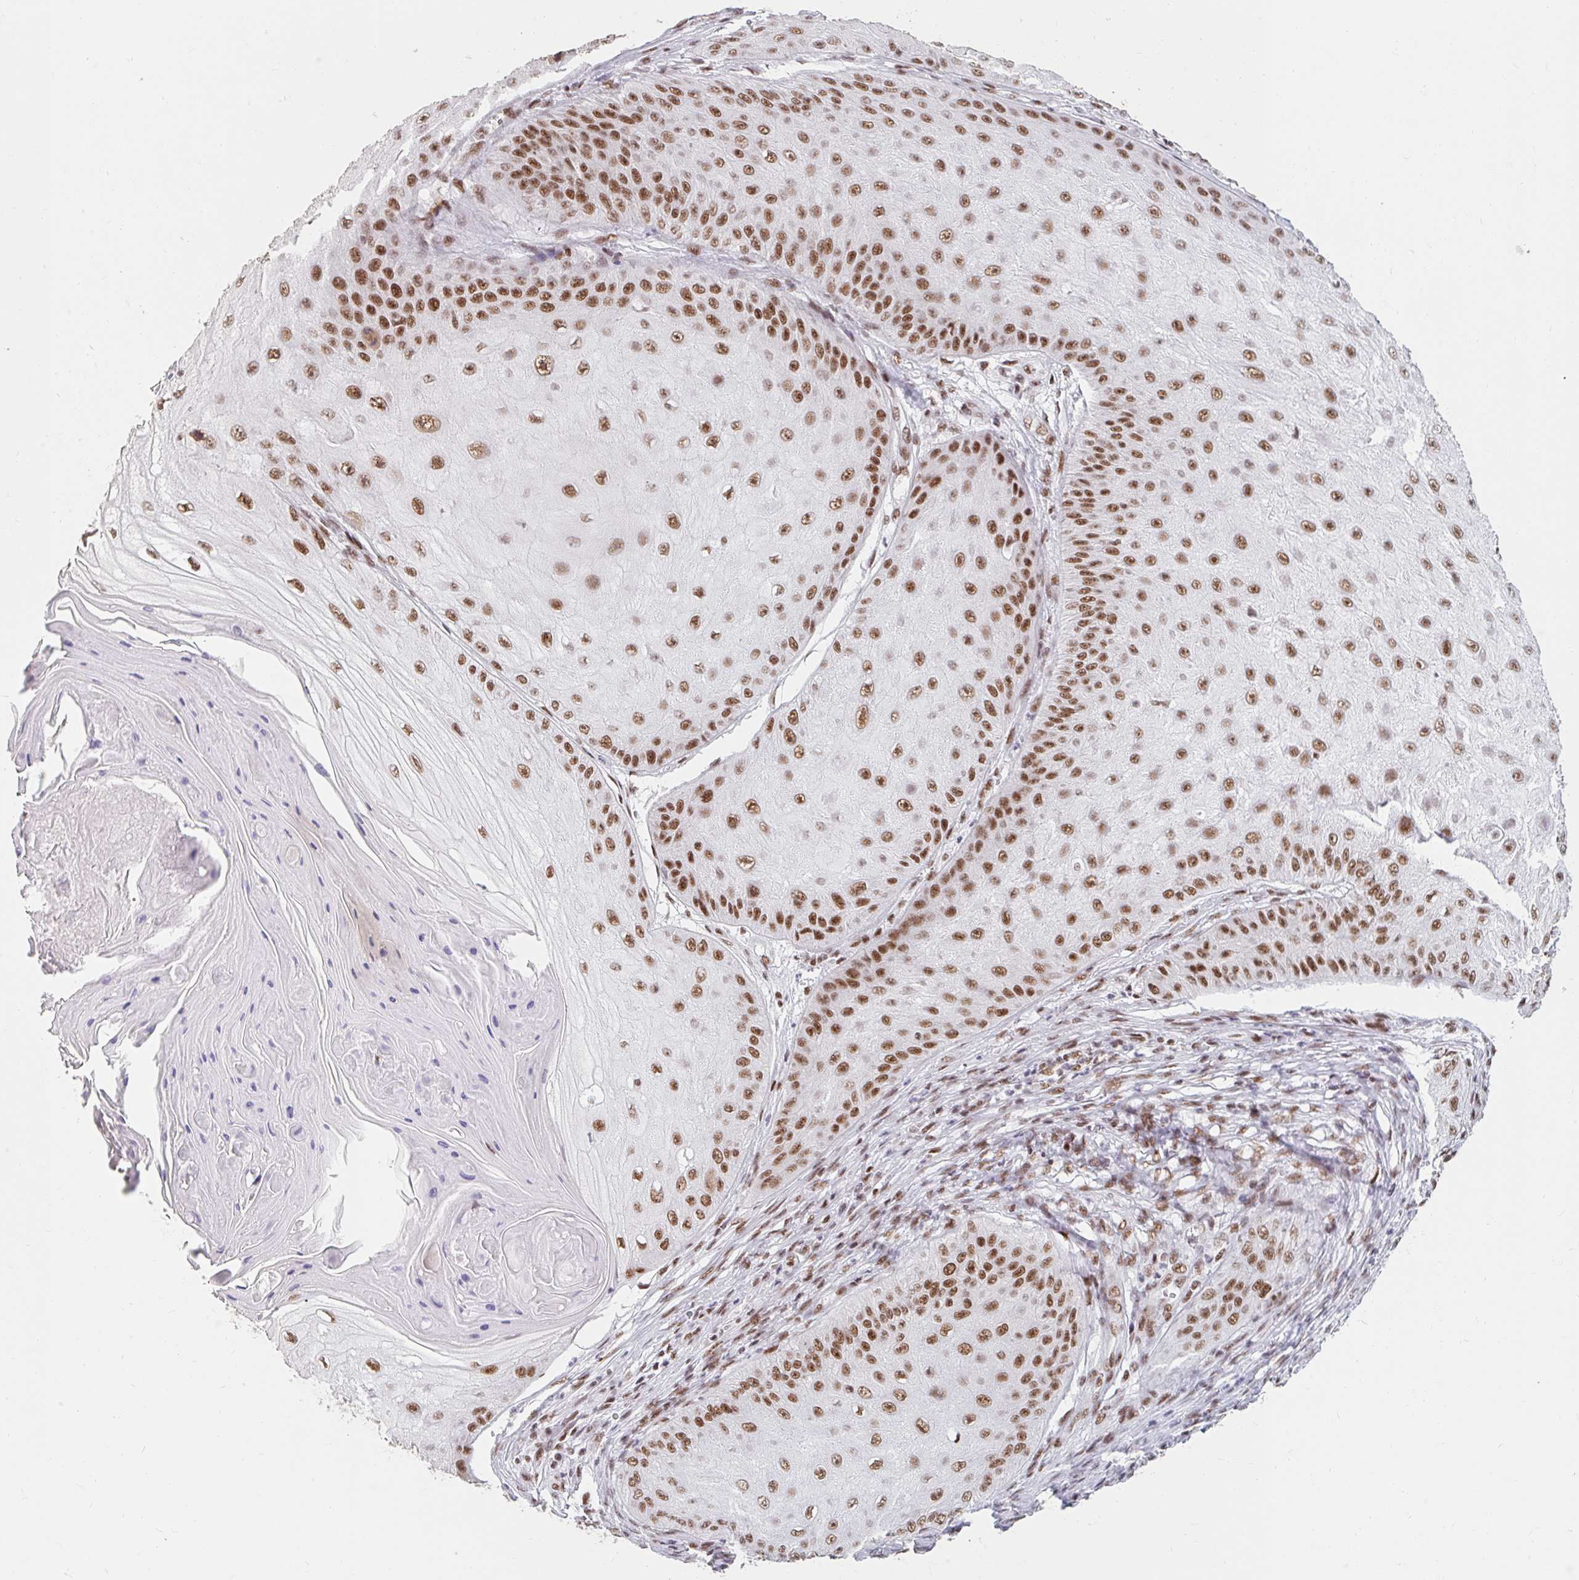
{"staining": {"intensity": "strong", "quantity": ">75%", "location": "nuclear"}, "tissue": "skin cancer", "cell_type": "Tumor cells", "image_type": "cancer", "snomed": [{"axis": "morphology", "description": "Squamous cell carcinoma, NOS"}, {"axis": "topography", "description": "Skin"}], "caption": "High-magnification brightfield microscopy of skin cancer stained with DAB (3,3'-diaminobenzidine) (brown) and counterstained with hematoxylin (blue). tumor cells exhibit strong nuclear staining is identified in approximately>75% of cells.", "gene": "SRSF10", "patient": {"sex": "male", "age": 70}}